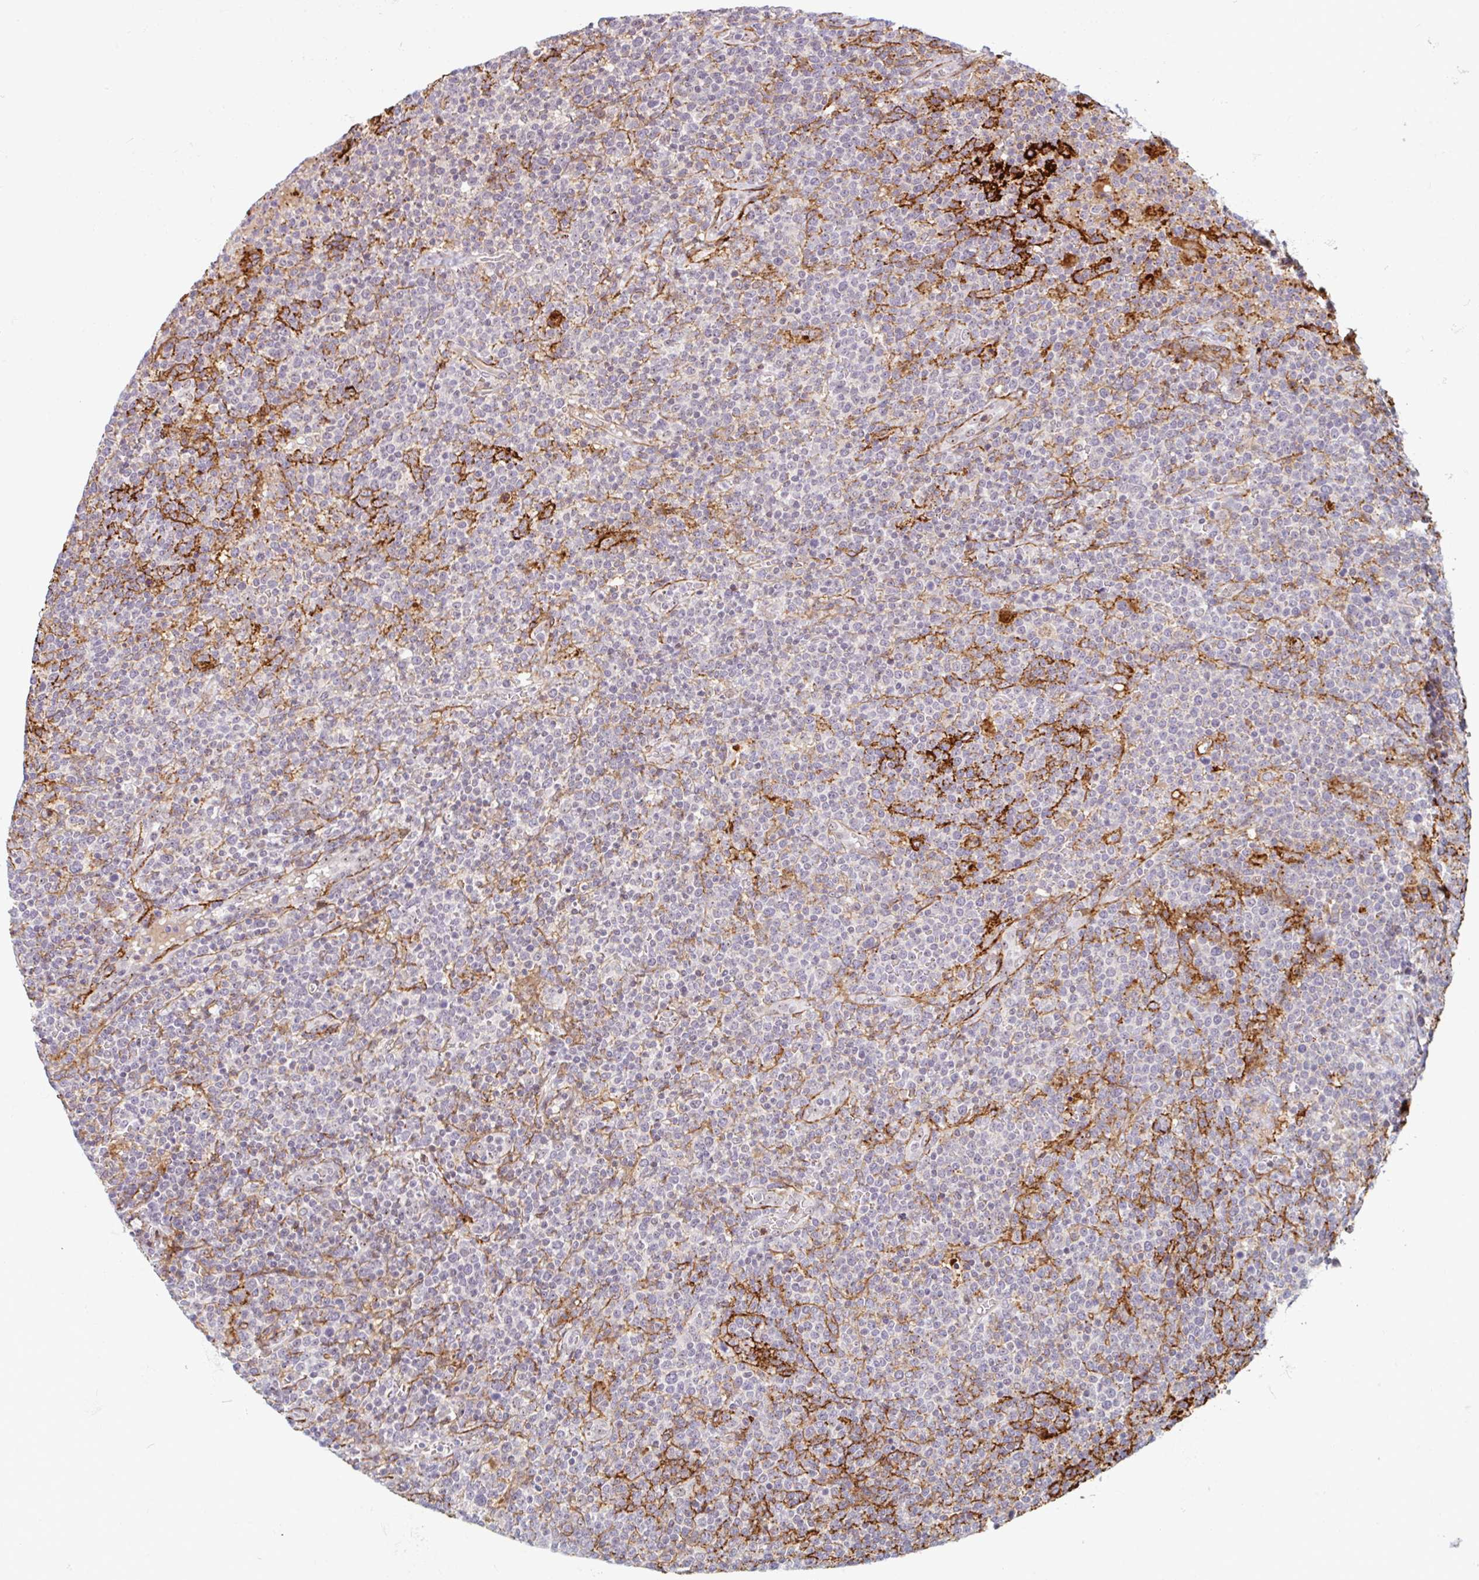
{"staining": {"intensity": "negative", "quantity": "none", "location": "none"}, "tissue": "lymphoma", "cell_type": "Tumor cells", "image_type": "cancer", "snomed": [{"axis": "morphology", "description": "Malignant lymphoma, non-Hodgkin's type, High grade"}, {"axis": "topography", "description": "Lymph node"}], "caption": "A micrograph of lymphoma stained for a protein displays no brown staining in tumor cells.", "gene": "TMEM119", "patient": {"sex": "male", "age": 61}}